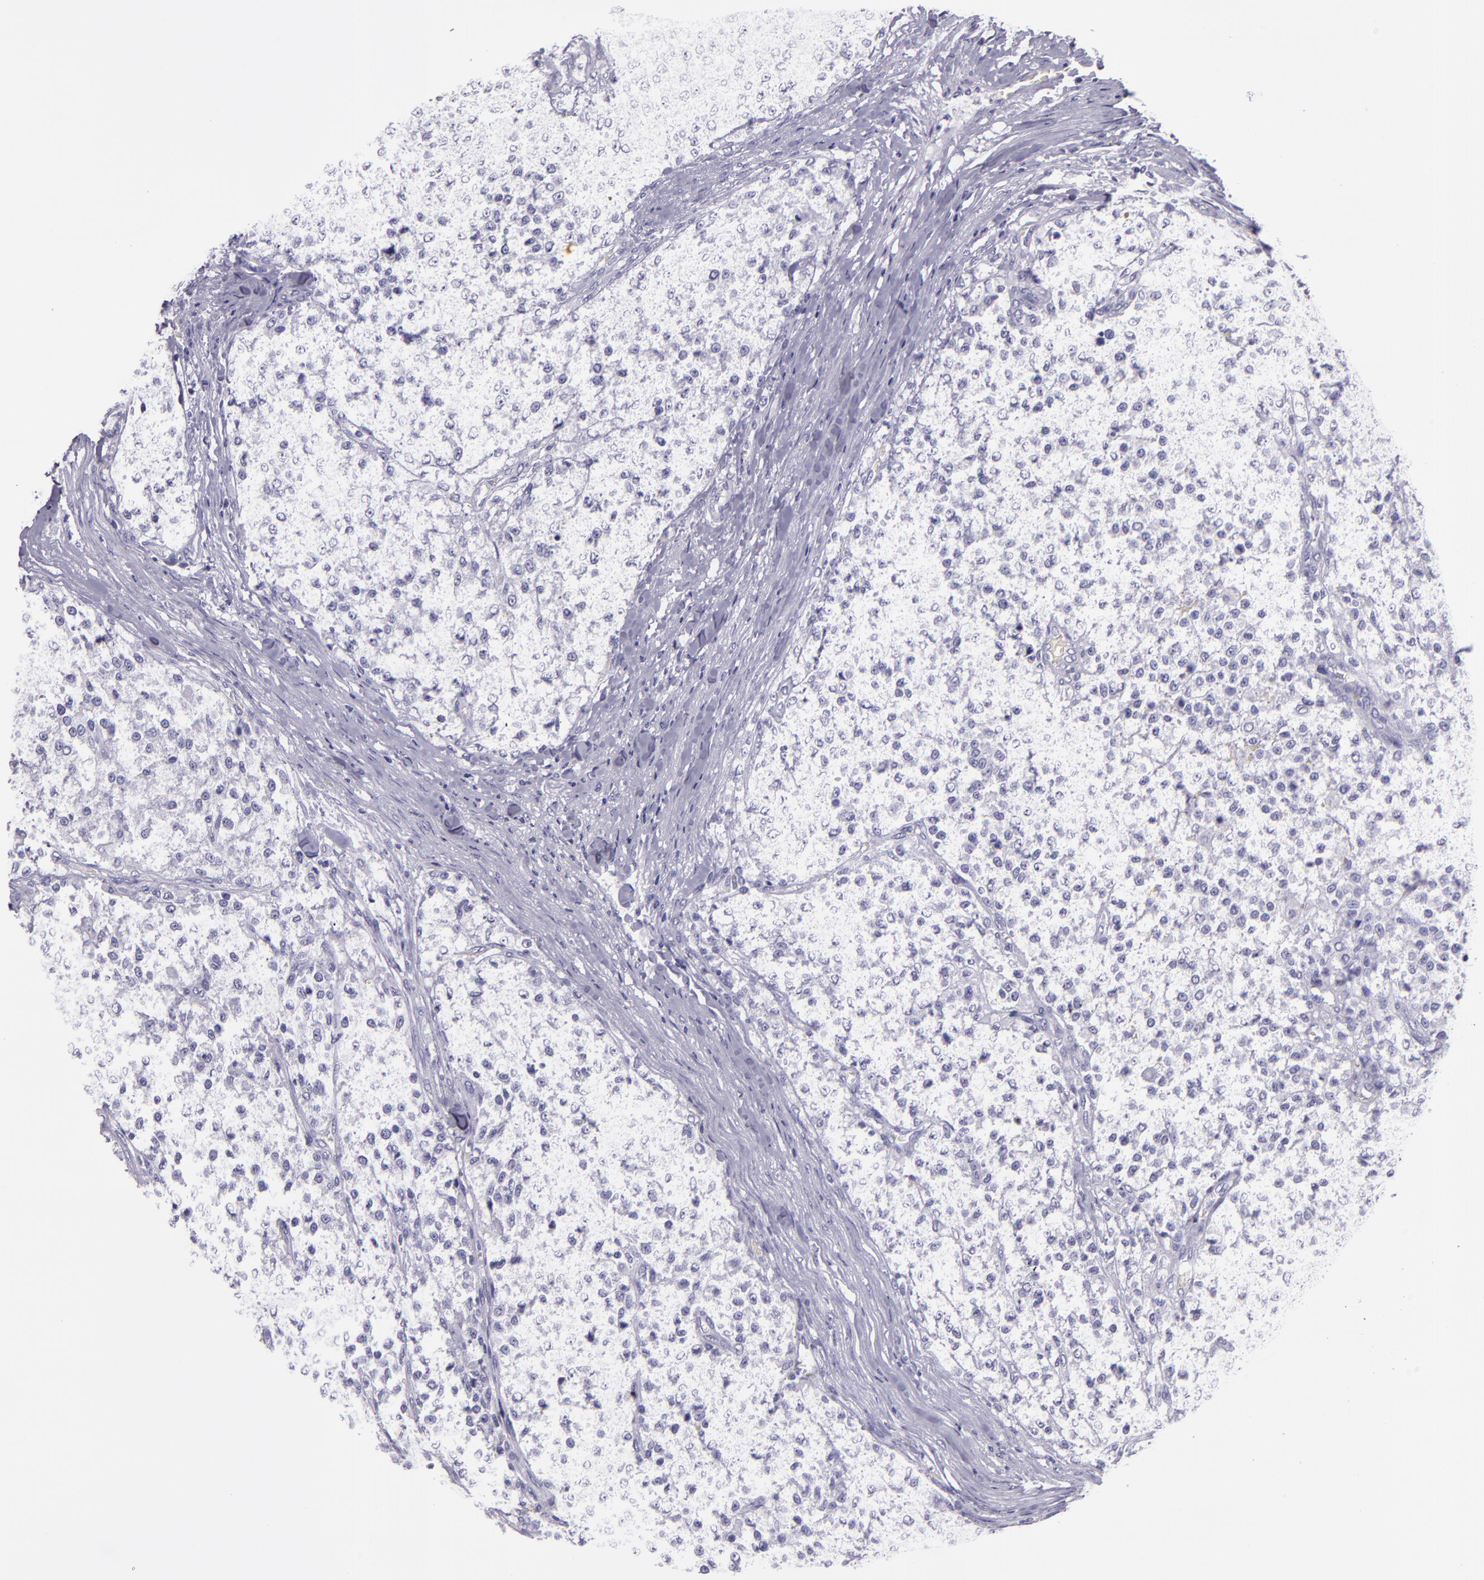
{"staining": {"intensity": "negative", "quantity": "none", "location": "none"}, "tissue": "testis cancer", "cell_type": "Tumor cells", "image_type": "cancer", "snomed": [{"axis": "morphology", "description": "Seminoma, NOS"}, {"axis": "topography", "description": "Testis"}], "caption": "There is no significant expression in tumor cells of seminoma (testis).", "gene": "CR2", "patient": {"sex": "male", "age": 59}}